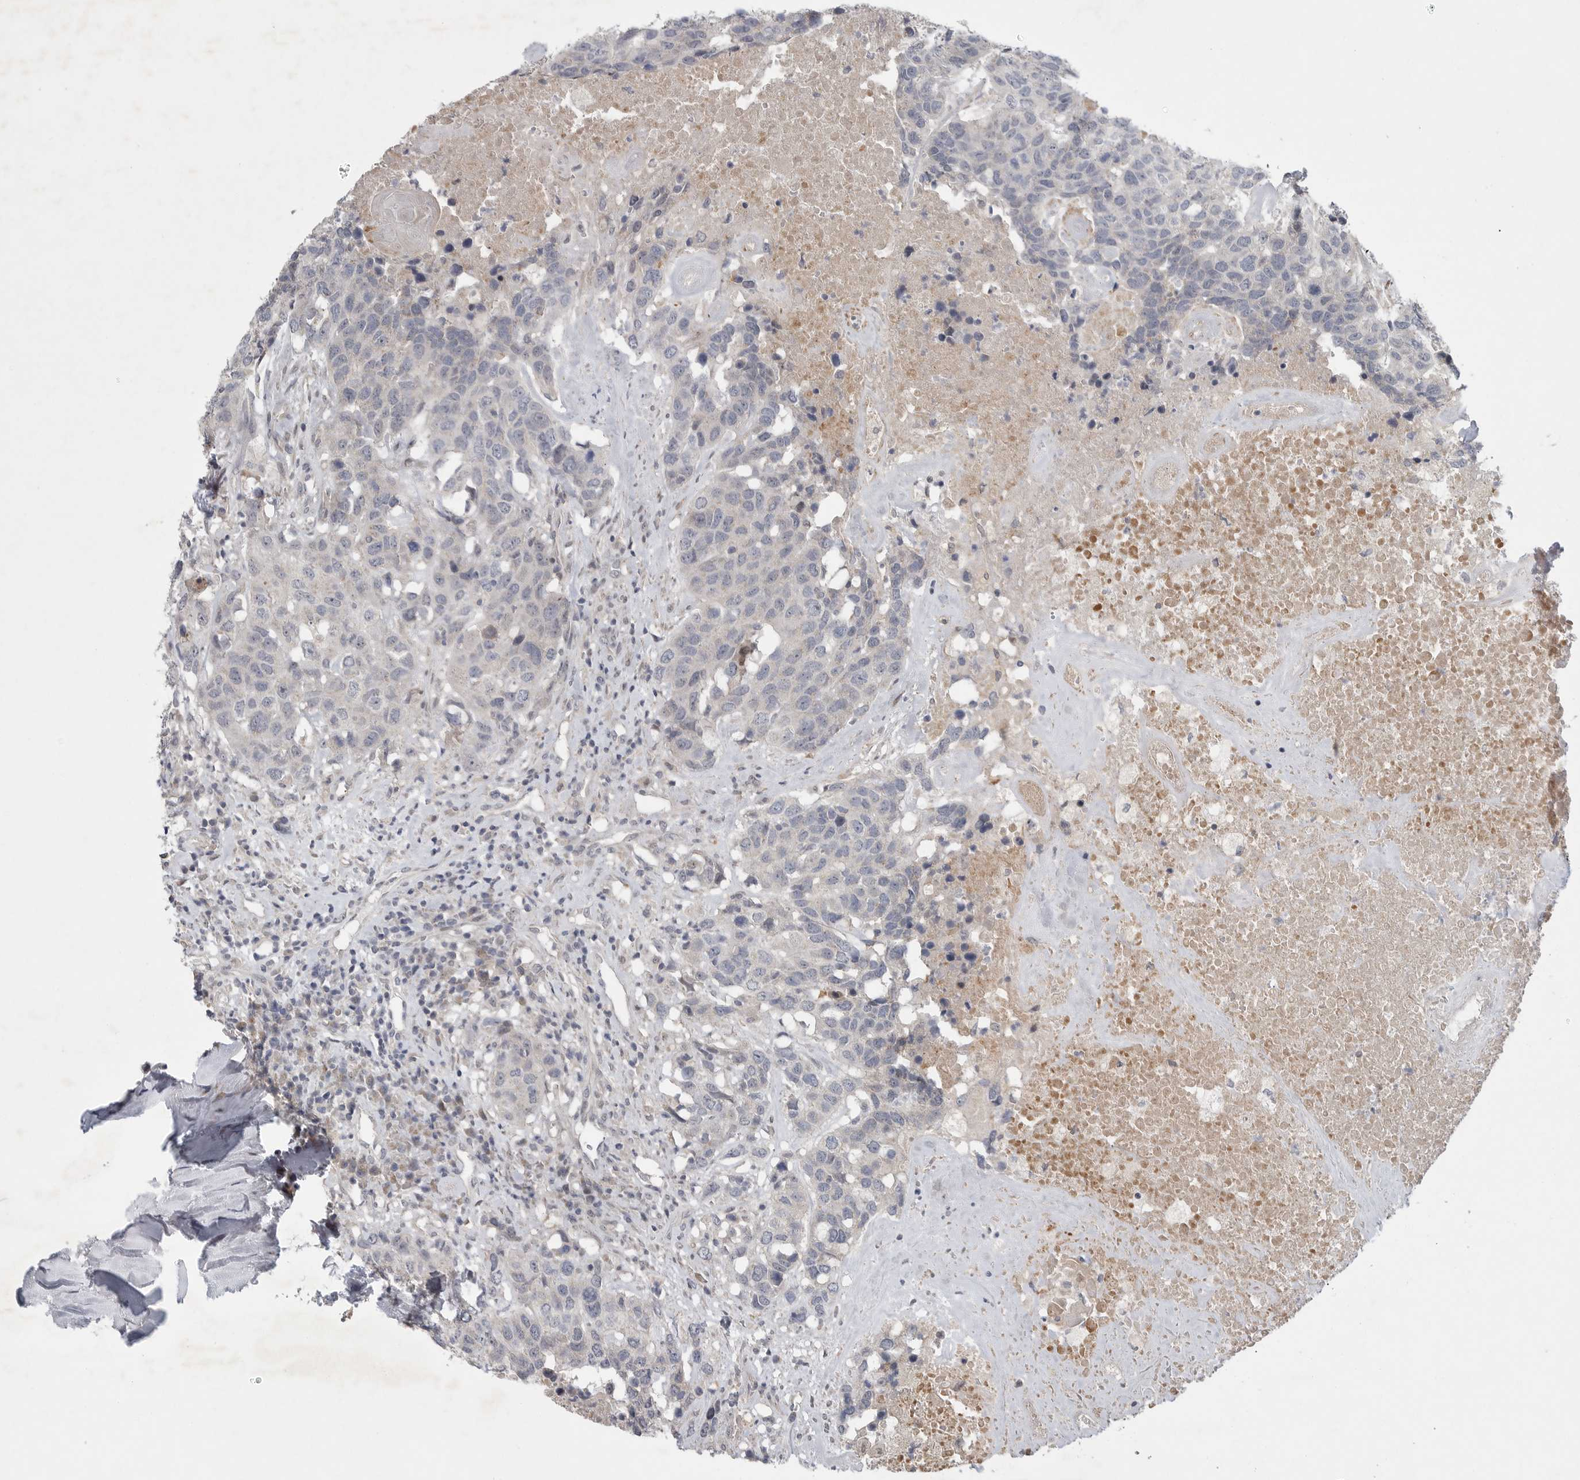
{"staining": {"intensity": "negative", "quantity": "none", "location": "none"}, "tissue": "head and neck cancer", "cell_type": "Tumor cells", "image_type": "cancer", "snomed": [{"axis": "morphology", "description": "Squamous cell carcinoma, NOS"}, {"axis": "topography", "description": "Head-Neck"}], "caption": "High power microscopy histopathology image of an immunohistochemistry (IHC) image of head and neck squamous cell carcinoma, revealing no significant staining in tumor cells.", "gene": "FBXO43", "patient": {"sex": "male", "age": 66}}